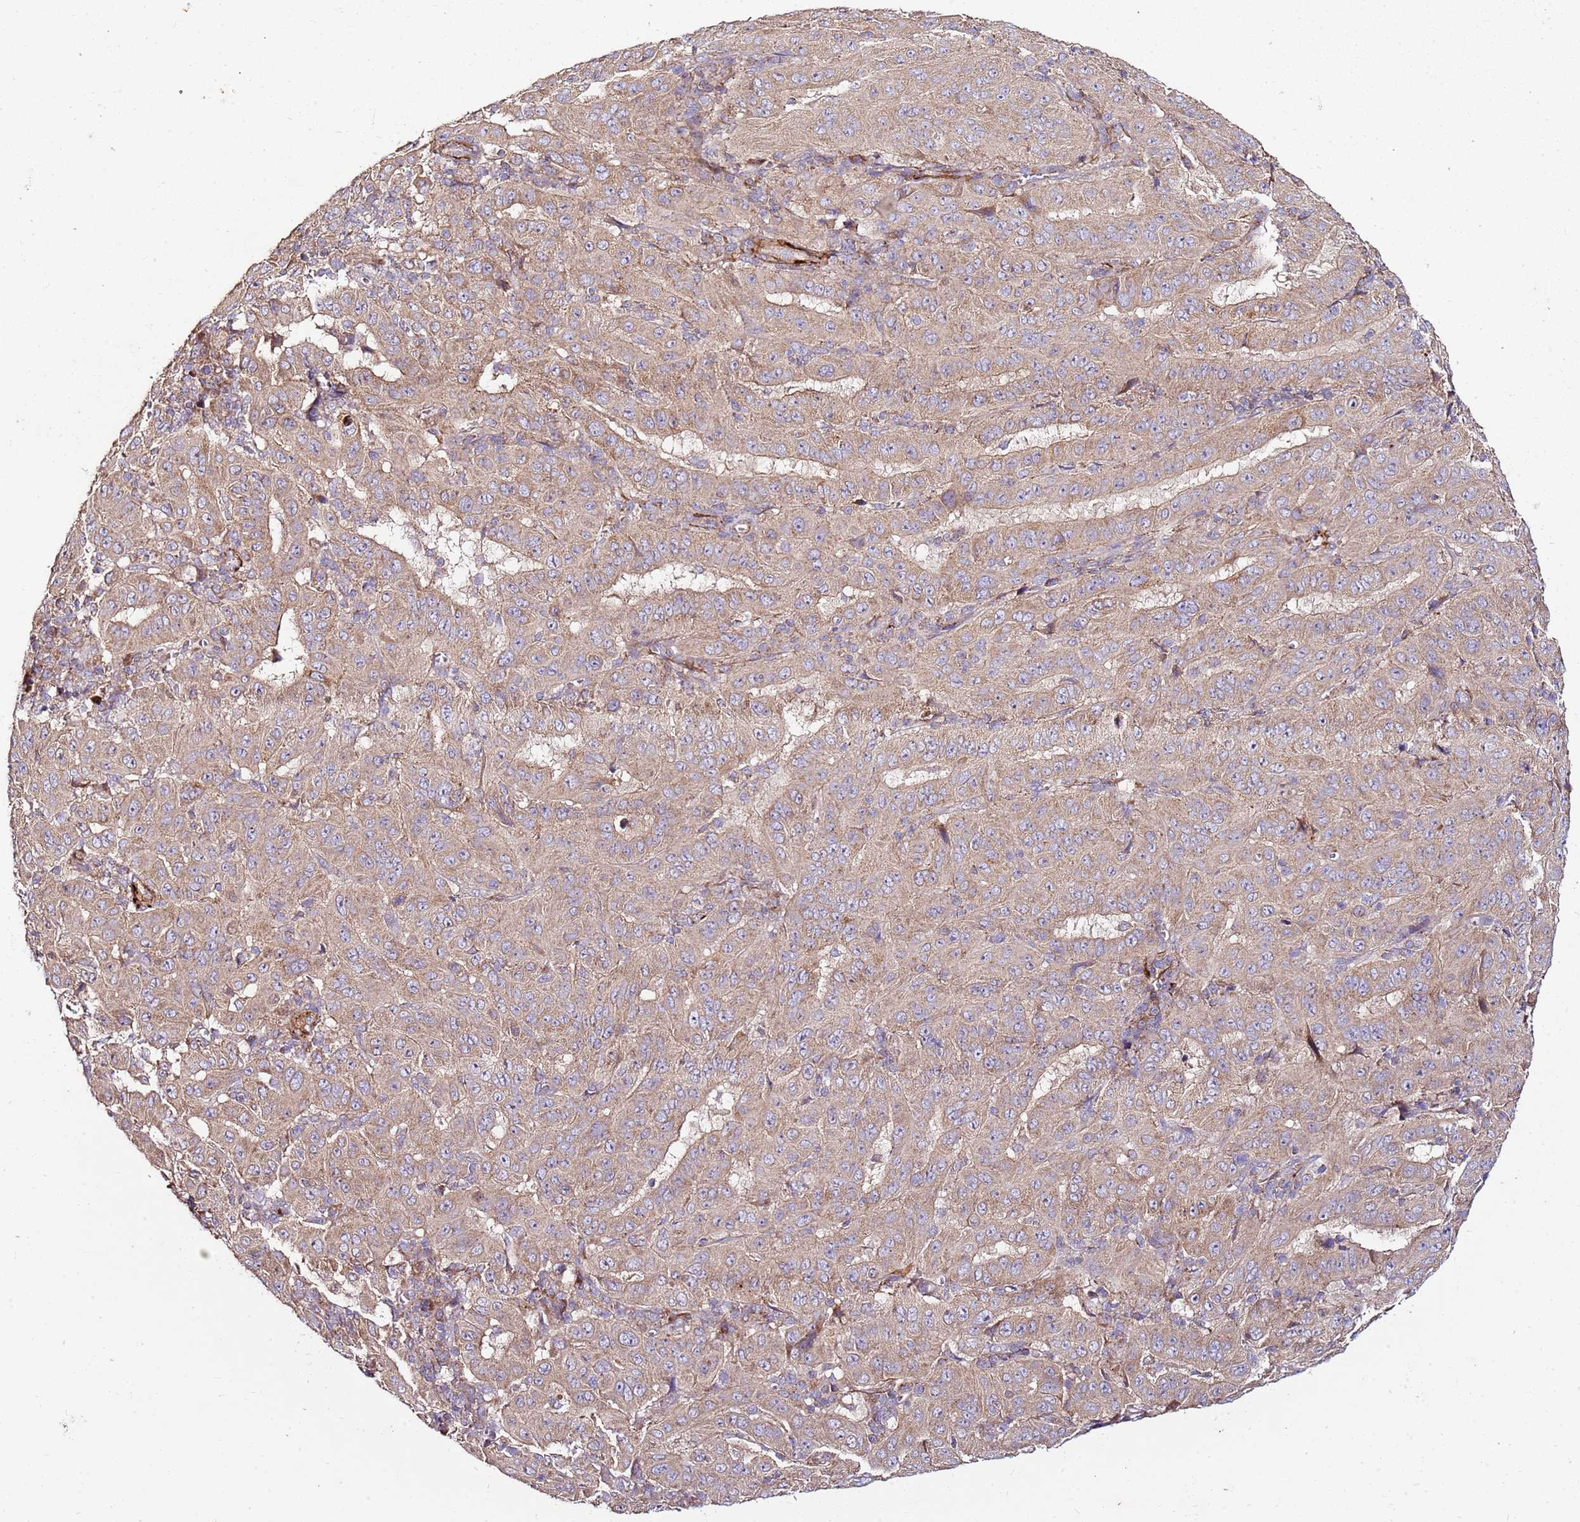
{"staining": {"intensity": "weak", "quantity": ">75%", "location": "cytoplasmic/membranous"}, "tissue": "pancreatic cancer", "cell_type": "Tumor cells", "image_type": "cancer", "snomed": [{"axis": "morphology", "description": "Adenocarcinoma, NOS"}, {"axis": "topography", "description": "Pancreas"}], "caption": "Weak cytoplasmic/membranous expression for a protein is appreciated in about >75% of tumor cells of pancreatic cancer (adenocarcinoma) using IHC.", "gene": "KRTAP21-3", "patient": {"sex": "male", "age": 63}}